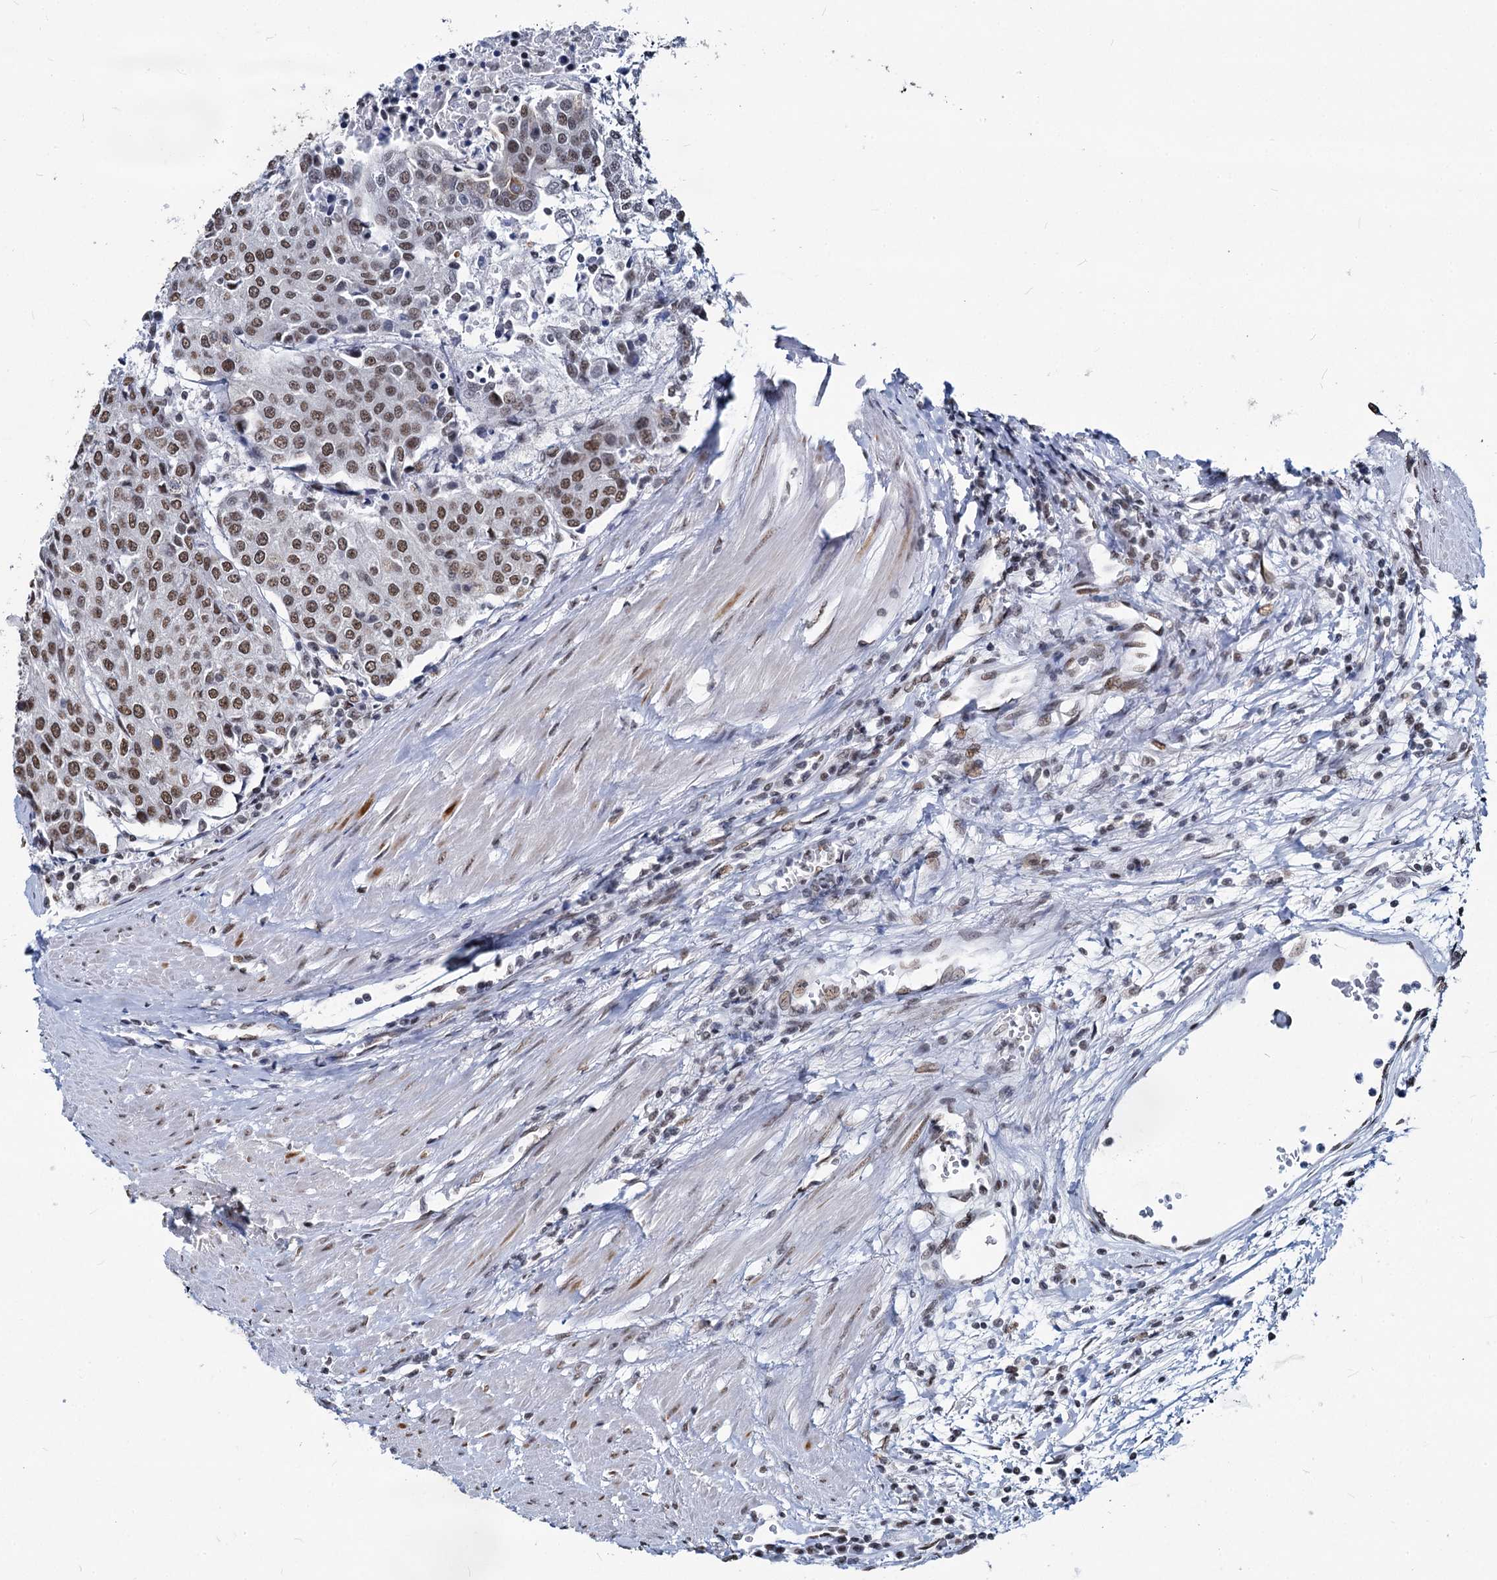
{"staining": {"intensity": "moderate", "quantity": ">75%", "location": "nuclear"}, "tissue": "urothelial cancer", "cell_type": "Tumor cells", "image_type": "cancer", "snomed": [{"axis": "morphology", "description": "Urothelial carcinoma, High grade"}, {"axis": "topography", "description": "Urinary bladder"}], "caption": "High-grade urothelial carcinoma was stained to show a protein in brown. There is medium levels of moderate nuclear expression in about >75% of tumor cells.", "gene": "PARPBP", "patient": {"sex": "female", "age": 85}}